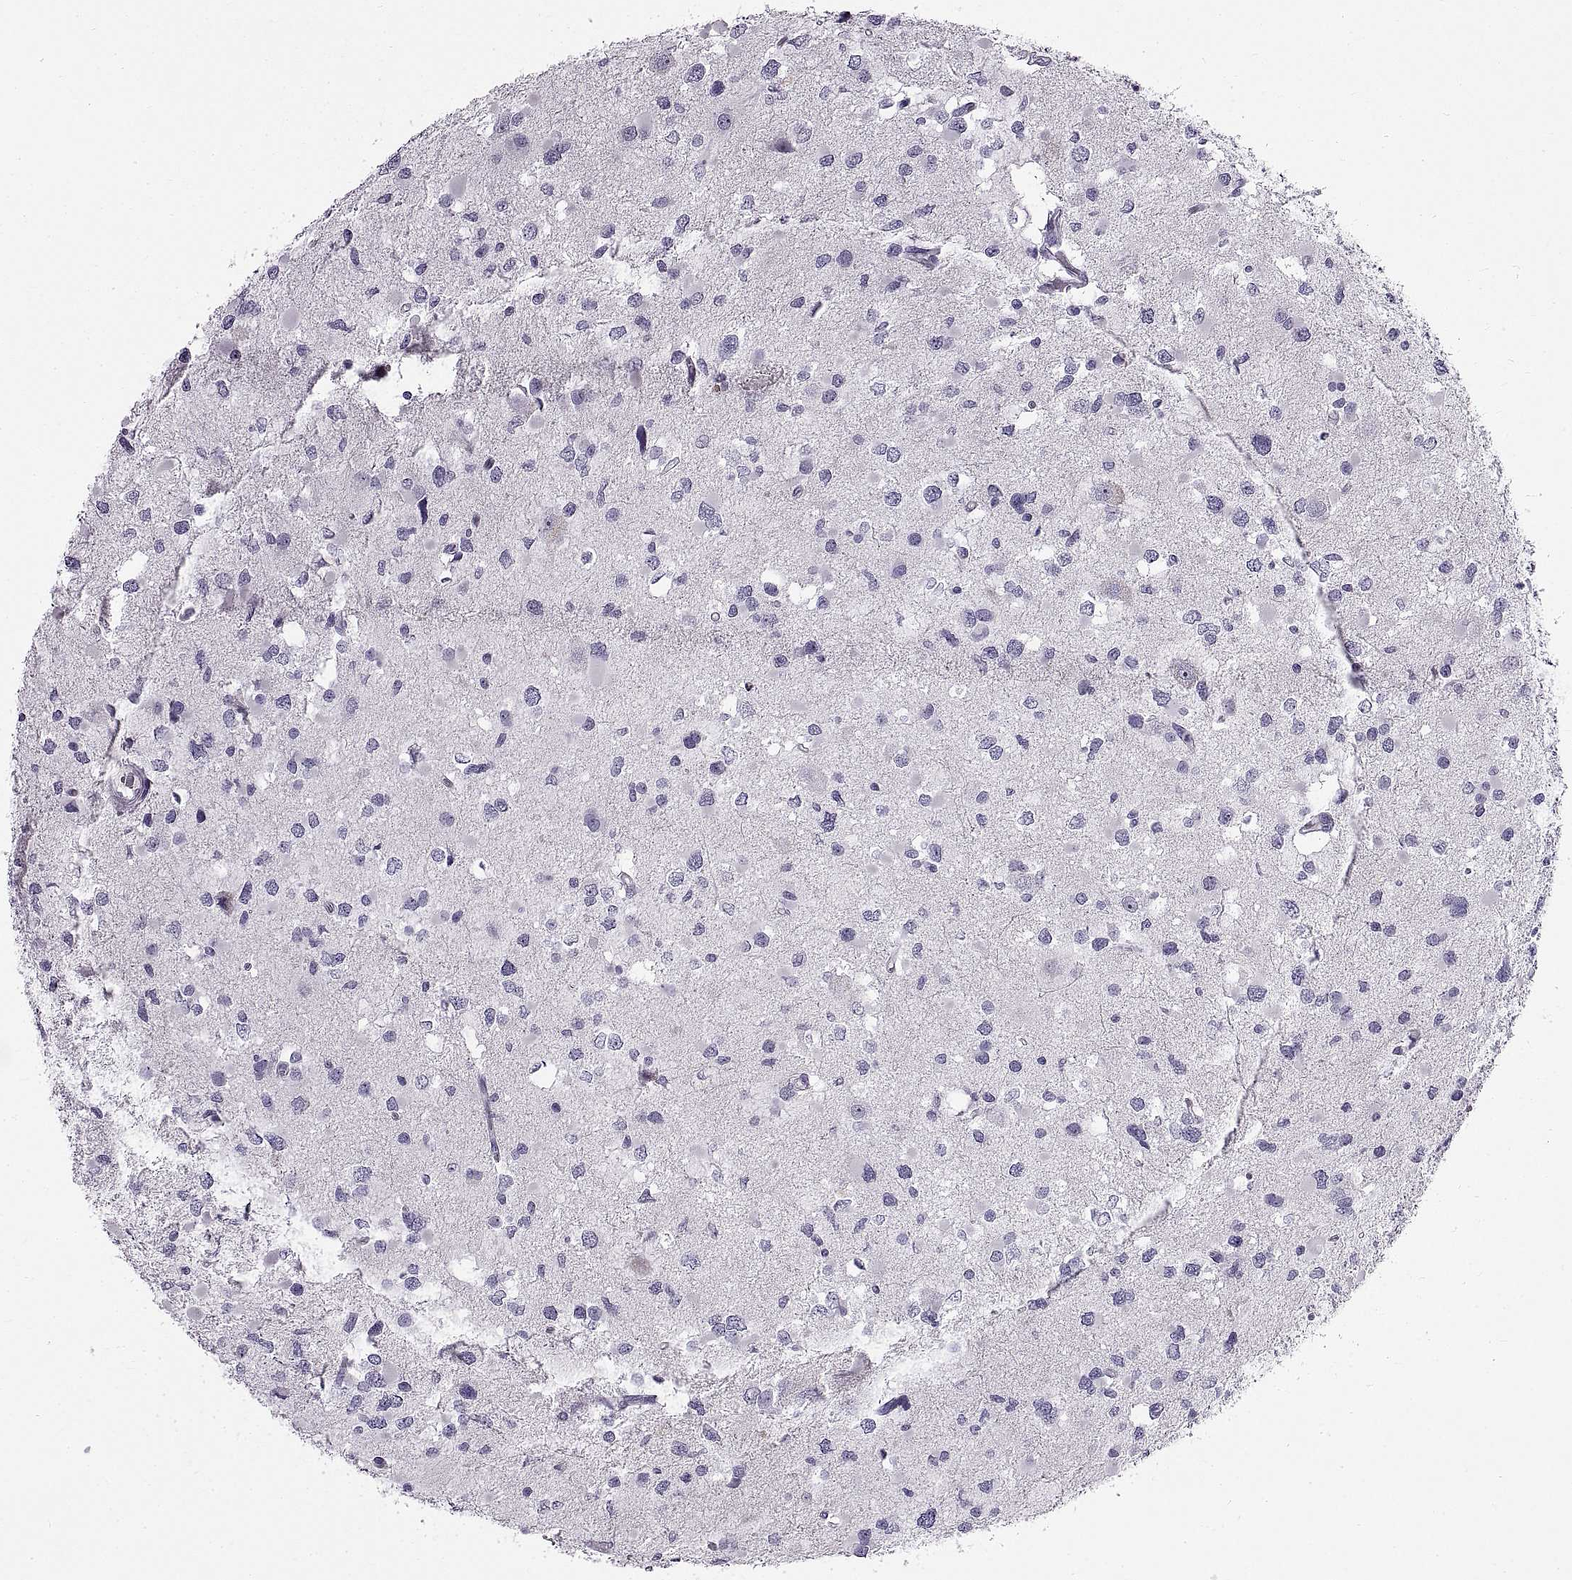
{"staining": {"intensity": "negative", "quantity": "none", "location": "none"}, "tissue": "glioma", "cell_type": "Tumor cells", "image_type": "cancer", "snomed": [{"axis": "morphology", "description": "Glioma, malignant, Low grade"}, {"axis": "topography", "description": "Brain"}], "caption": "The micrograph displays no staining of tumor cells in glioma.", "gene": "WFDC8", "patient": {"sex": "female", "age": 32}}